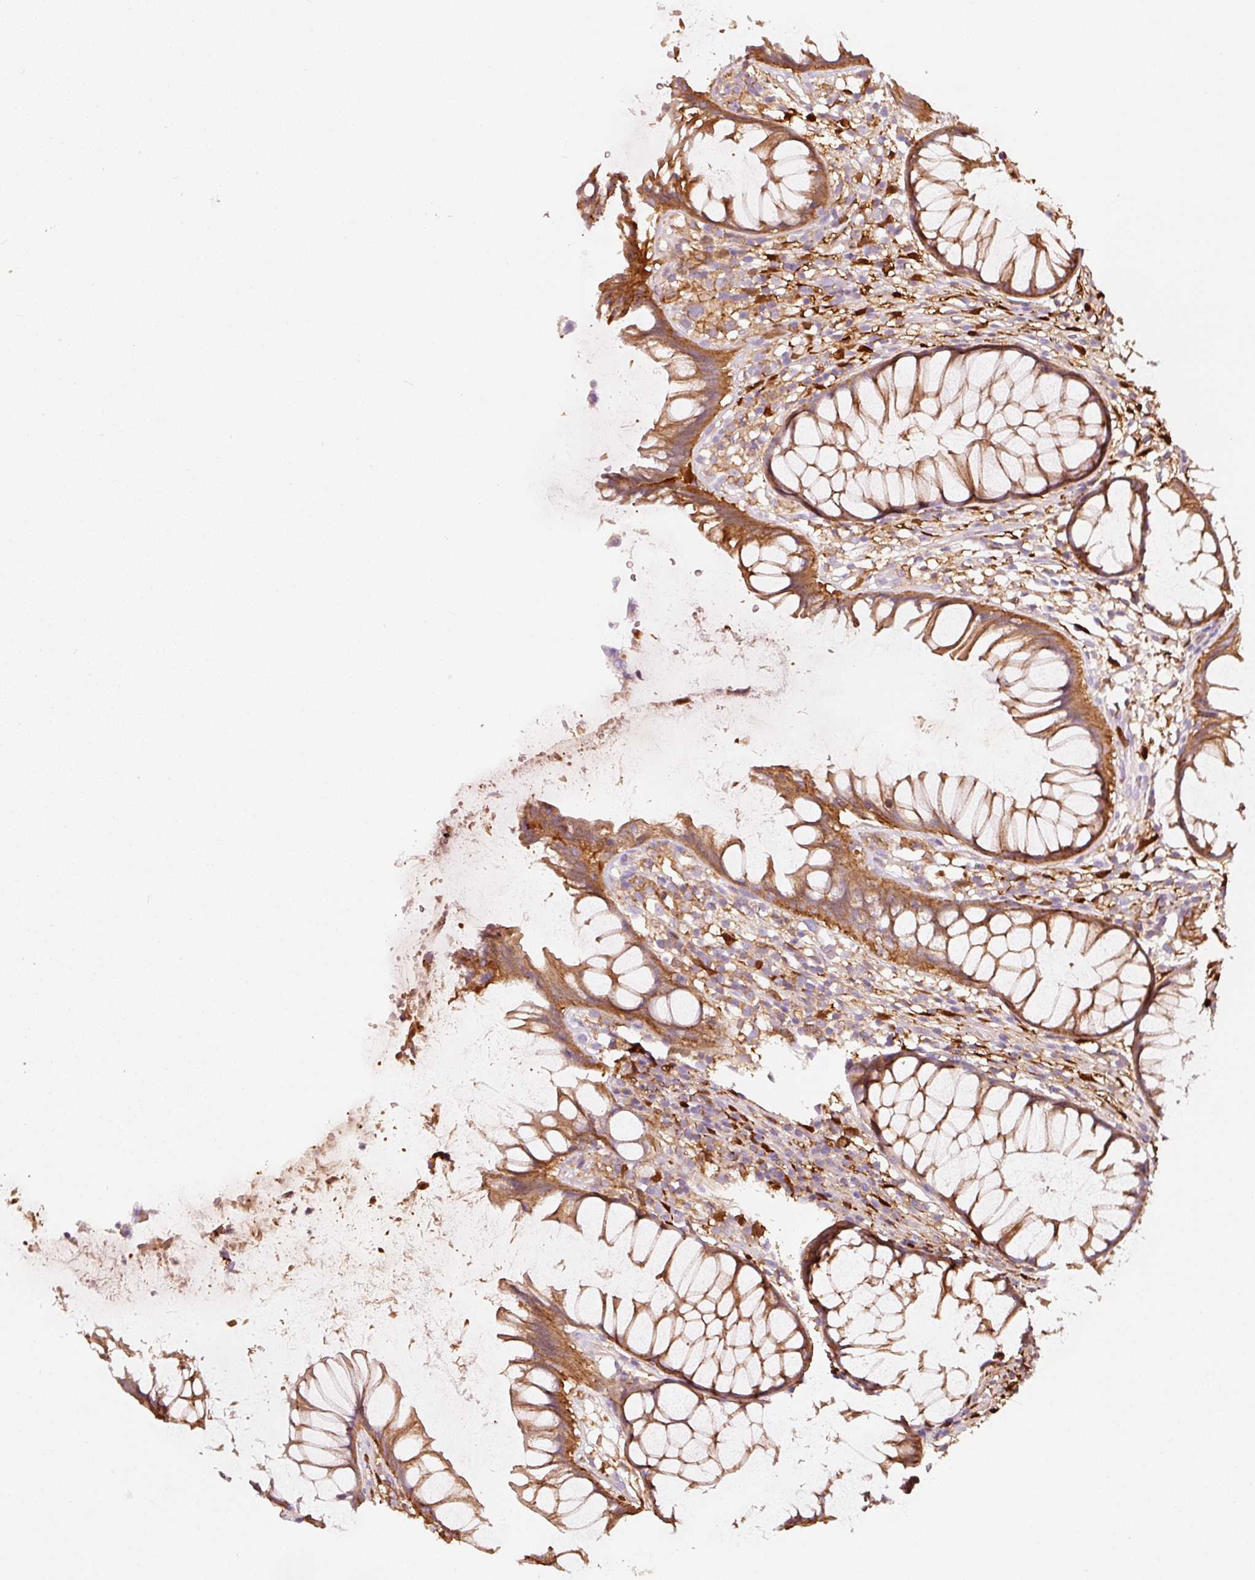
{"staining": {"intensity": "strong", "quantity": ">75%", "location": "cytoplasmic/membranous"}, "tissue": "rectum", "cell_type": "Glandular cells", "image_type": "normal", "snomed": [{"axis": "morphology", "description": "Normal tissue, NOS"}, {"axis": "topography", "description": "Smooth muscle"}, {"axis": "topography", "description": "Rectum"}], "caption": "Approximately >75% of glandular cells in normal rectum reveal strong cytoplasmic/membranous protein positivity as visualized by brown immunohistochemical staining.", "gene": "IQGAP2", "patient": {"sex": "male", "age": 53}}